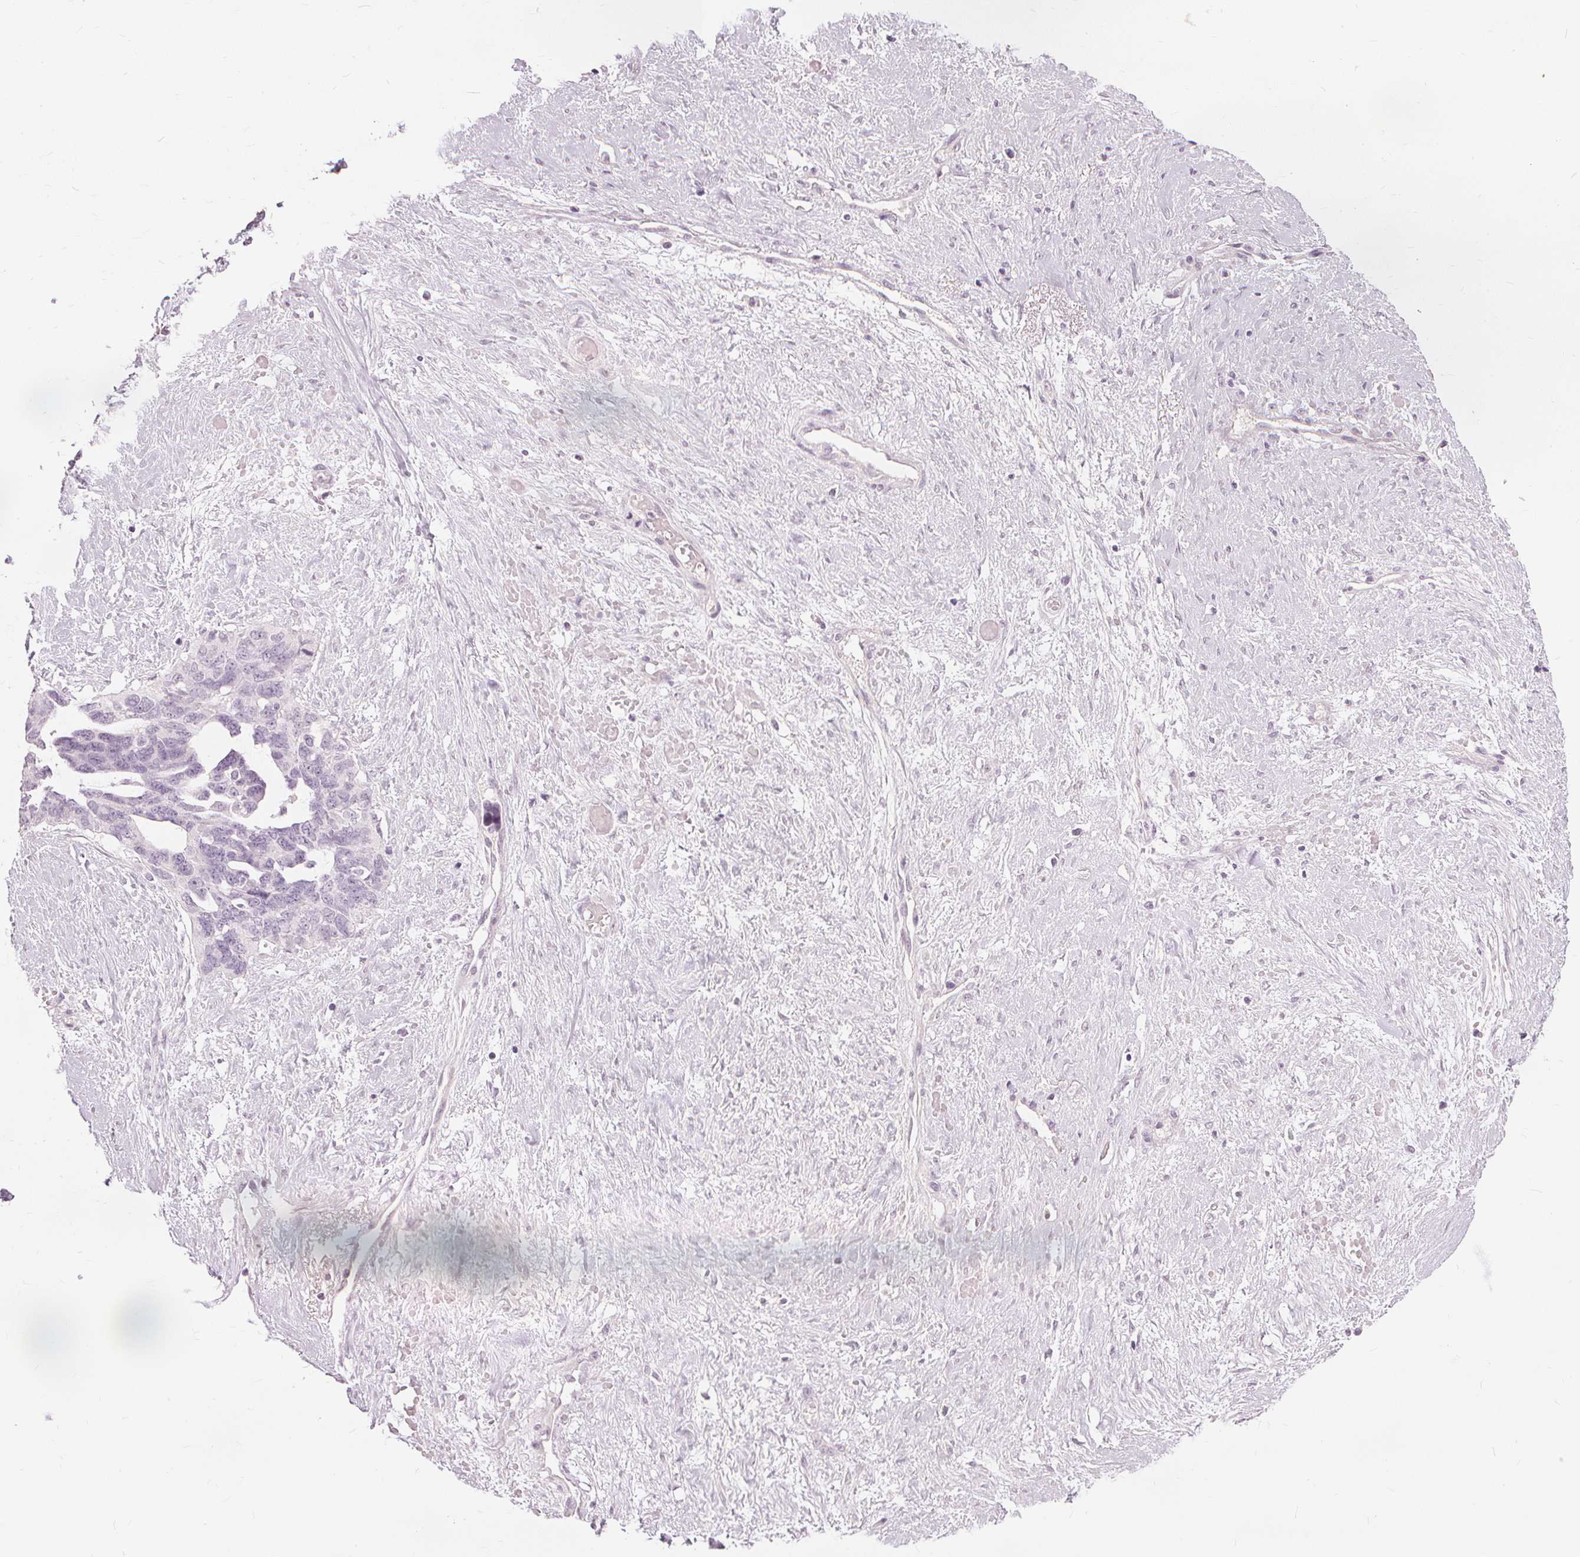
{"staining": {"intensity": "negative", "quantity": "none", "location": "none"}, "tissue": "ovarian cancer", "cell_type": "Tumor cells", "image_type": "cancer", "snomed": [{"axis": "morphology", "description": "Cystadenocarcinoma, serous, NOS"}, {"axis": "topography", "description": "Ovary"}], "caption": "The micrograph shows no staining of tumor cells in ovarian serous cystadenocarcinoma.", "gene": "SFTPD", "patient": {"sex": "female", "age": 69}}